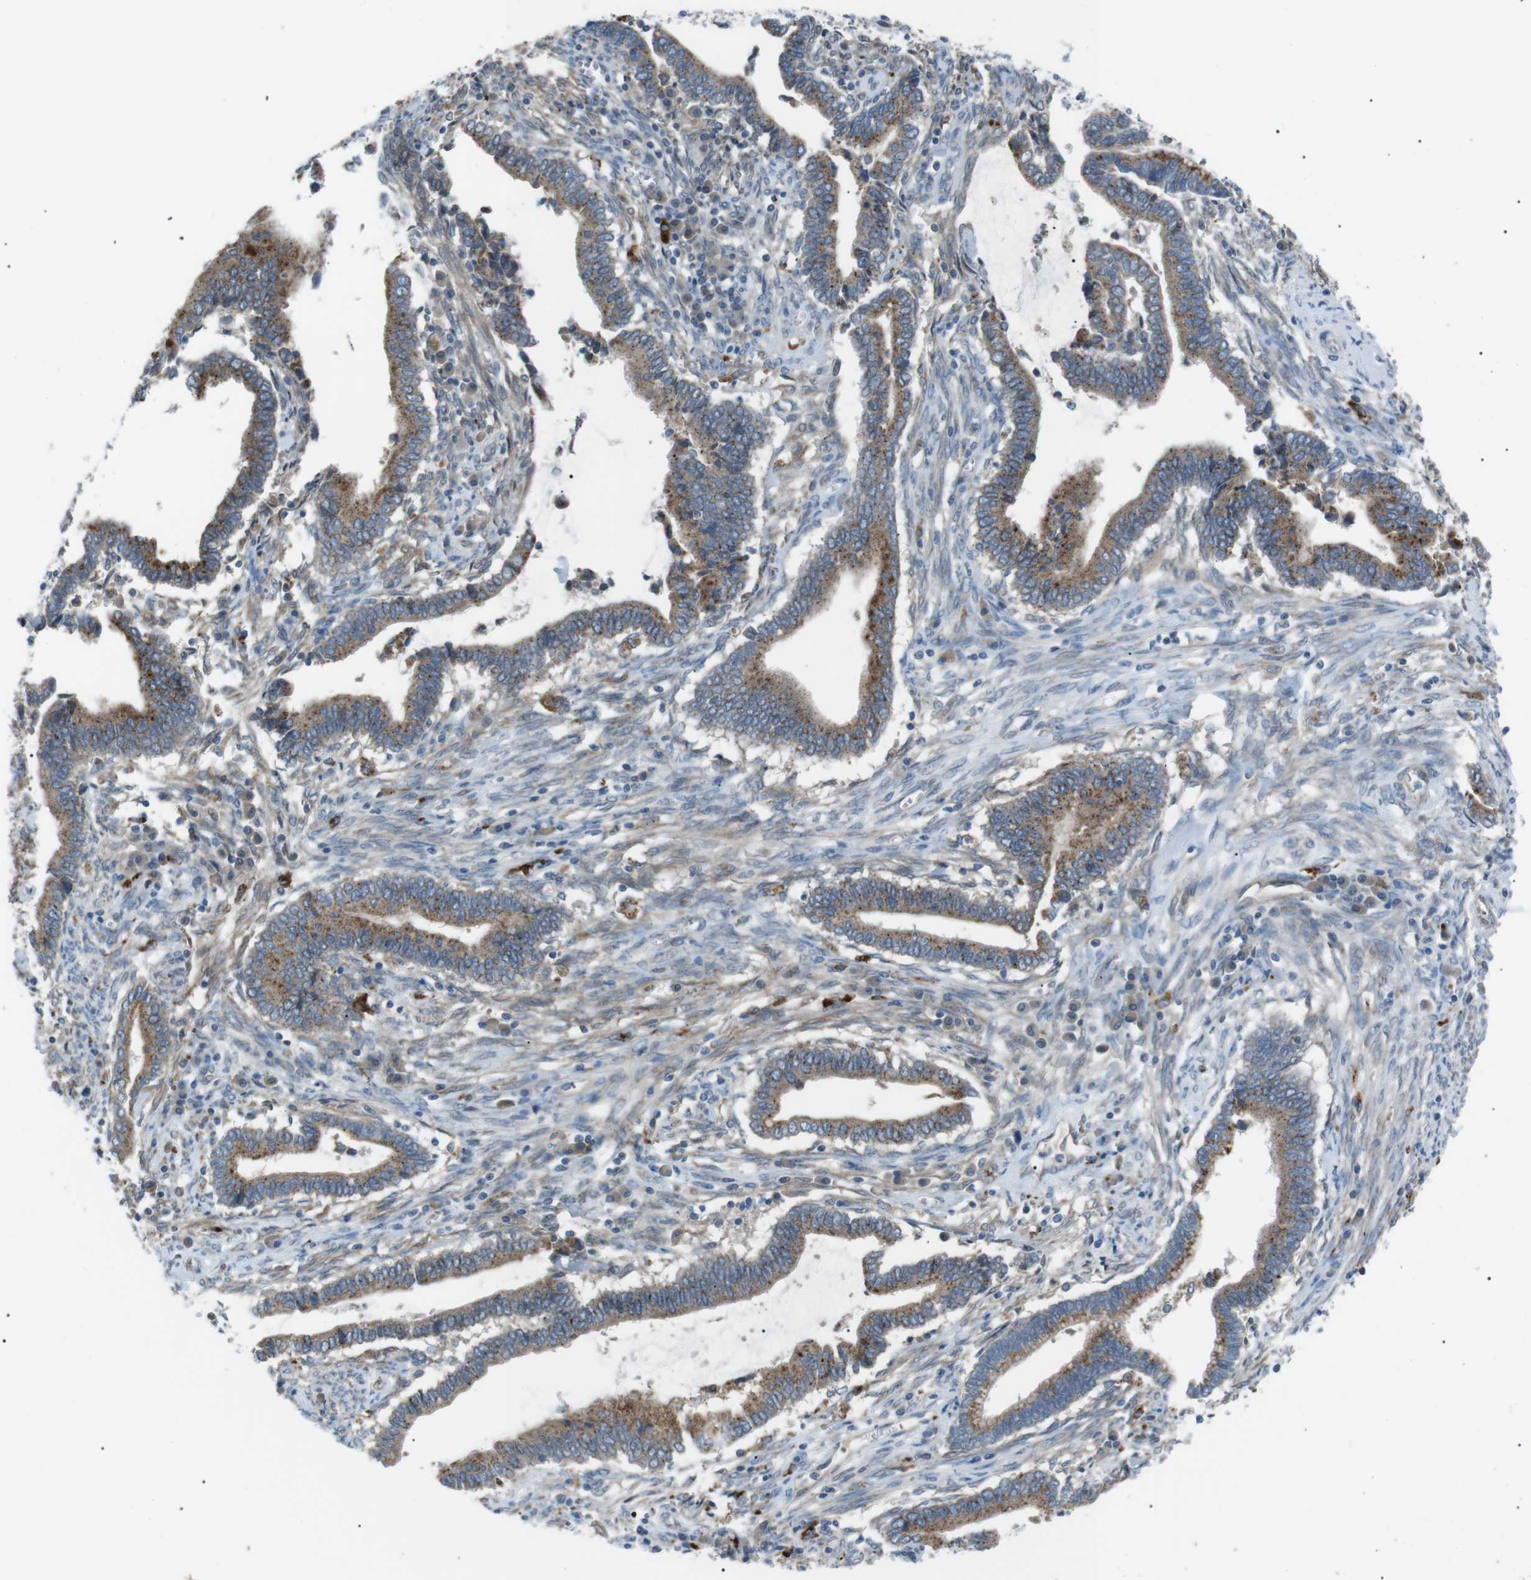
{"staining": {"intensity": "moderate", "quantity": ">75%", "location": "cytoplasmic/membranous"}, "tissue": "cervical cancer", "cell_type": "Tumor cells", "image_type": "cancer", "snomed": [{"axis": "morphology", "description": "Adenocarcinoma, NOS"}, {"axis": "topography", "description": "Cervix"}], "caption": "Cervical cancer tissue reveals moderate cytoplasmic/membranous expression in approximately >75% of tumor cells, visualized by immunohistochemistry.", "gene": "B4GALNT2", "patient": {"sex": "female", "age": 44}}